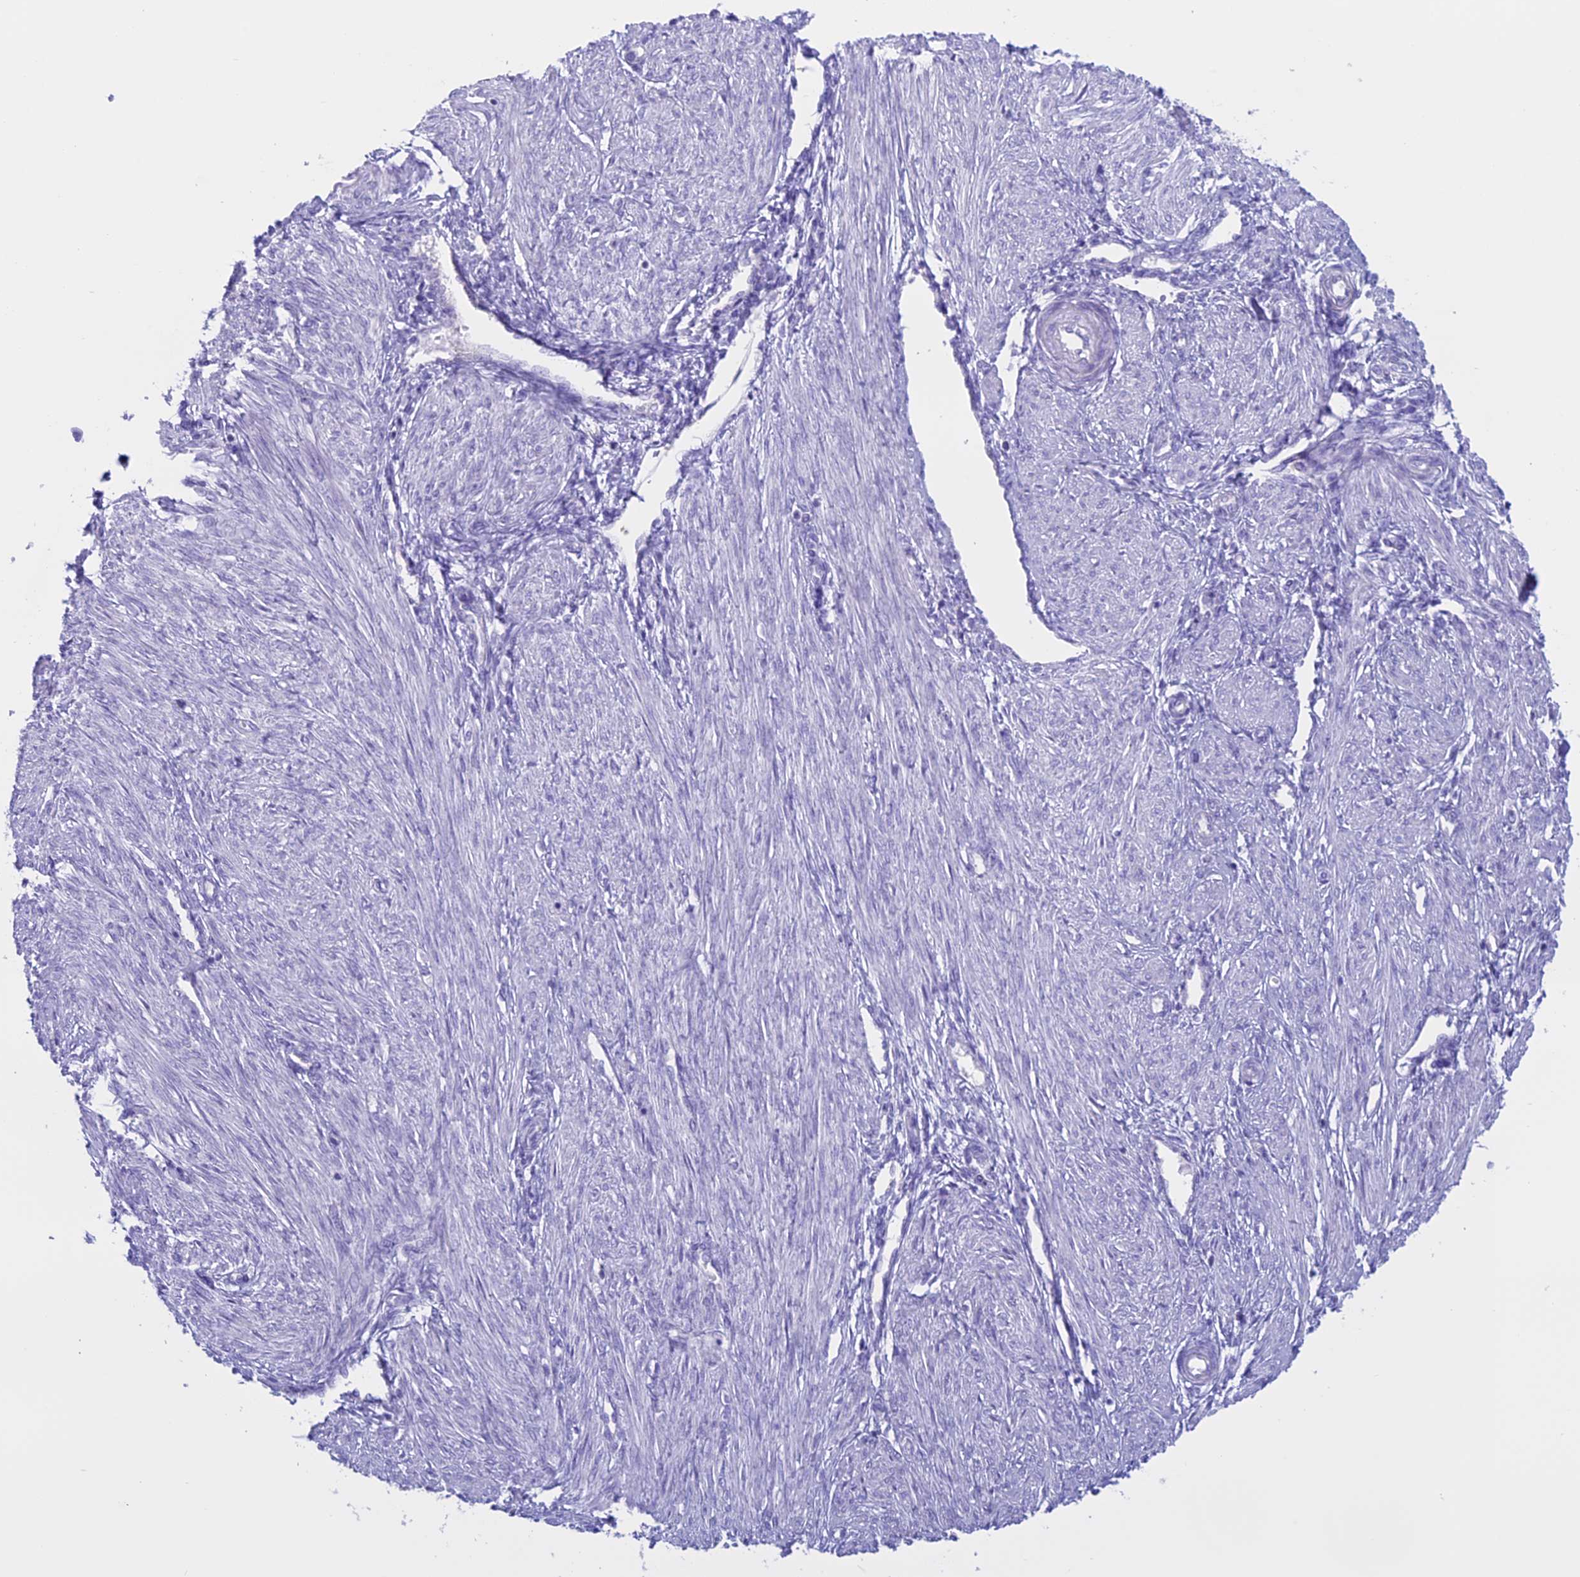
{"staining": {"intensity": "negative", "quantity": "none", "location": "none"}, "tissue": "endometrium", "cell_type": "Cells in endometrial stroma", "image_type": "normal", "snomed": [{"axis": "morphology", "description": "Normal tissue, NOS"}, {"axis": "topography", "description": "Endometrium"}], "caption": "Immunohistochemistry micrograph of normal endometrium: endometrium stained with DAB shows no significant protein positivity in cells in endometrial stroma. (DAB immunohistochemistry (IHC) with hematoxylin counter stain).", "gene": "RP1", "patient": {"sex": "female", "age": 53}}